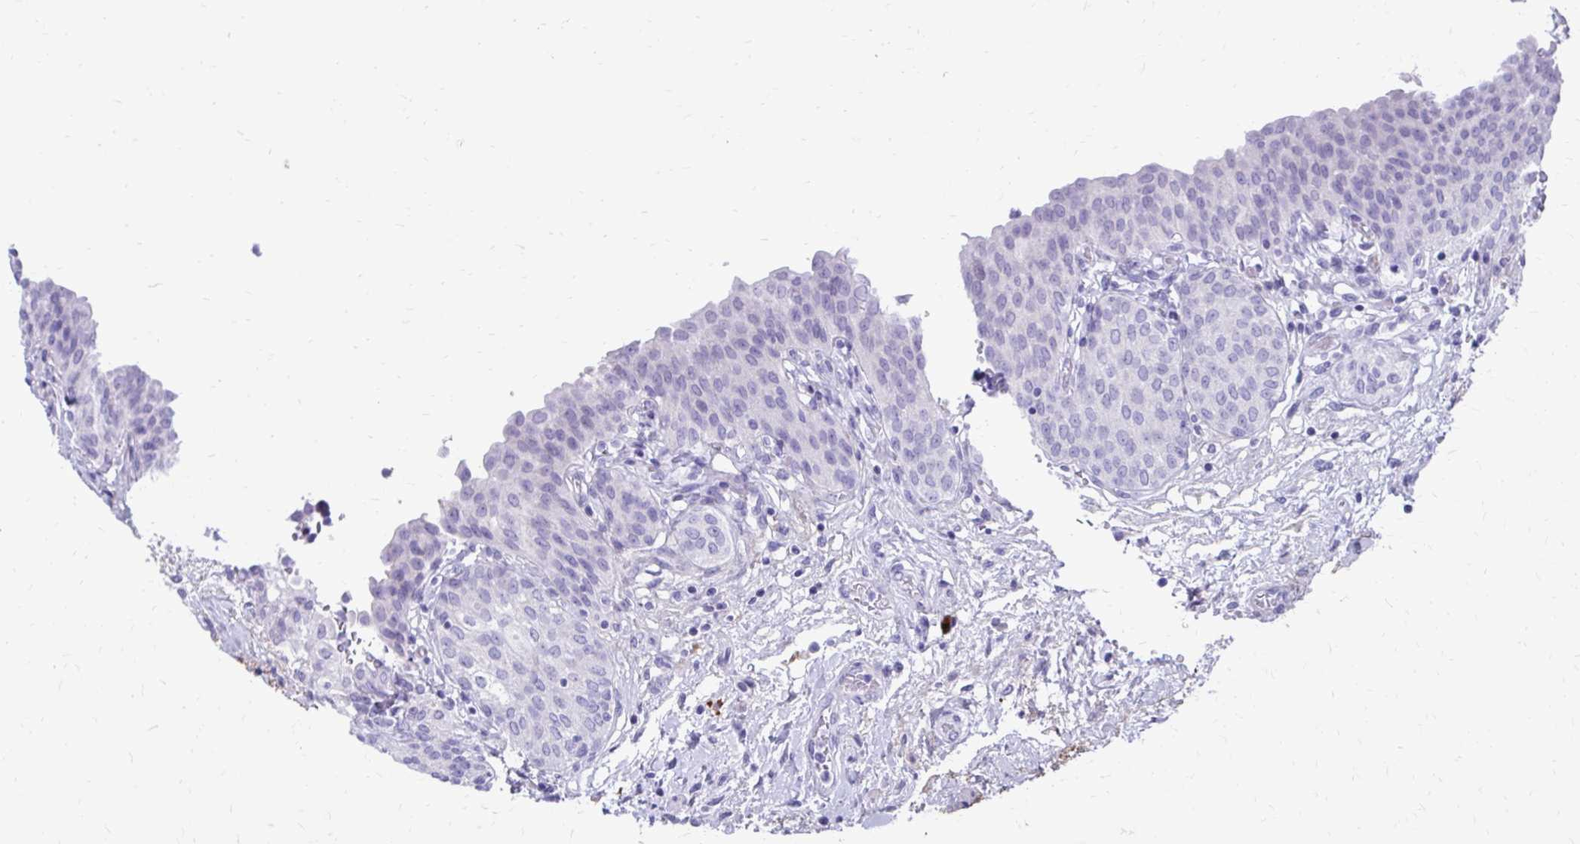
{"staining": {"intensity": "negative", "quantity": "none", "location": "none"}, "tissue": "urinary bladder", "cell_type": "Urothelial cells", "image_type": "normal", "snomed": [{"axis": "morphology", "description": "Normal tissue, NOS"}, {"axis": "topography", "description": "Urinary bladder"}], "caption": "This histopathology image is of benign urinary bladder stained with immunohistochemistry to label a protein in brown with the nuclei are counter-stained blue. There is no expression in urothelial cells. (Stains: DAB immunohistochemistry (IHC) with hematoxylin counter stain, Microscopy: brightfield microscopy at high magnification).", "gene": "SATL1", "patient": {"sex": "male", "age": 68}}